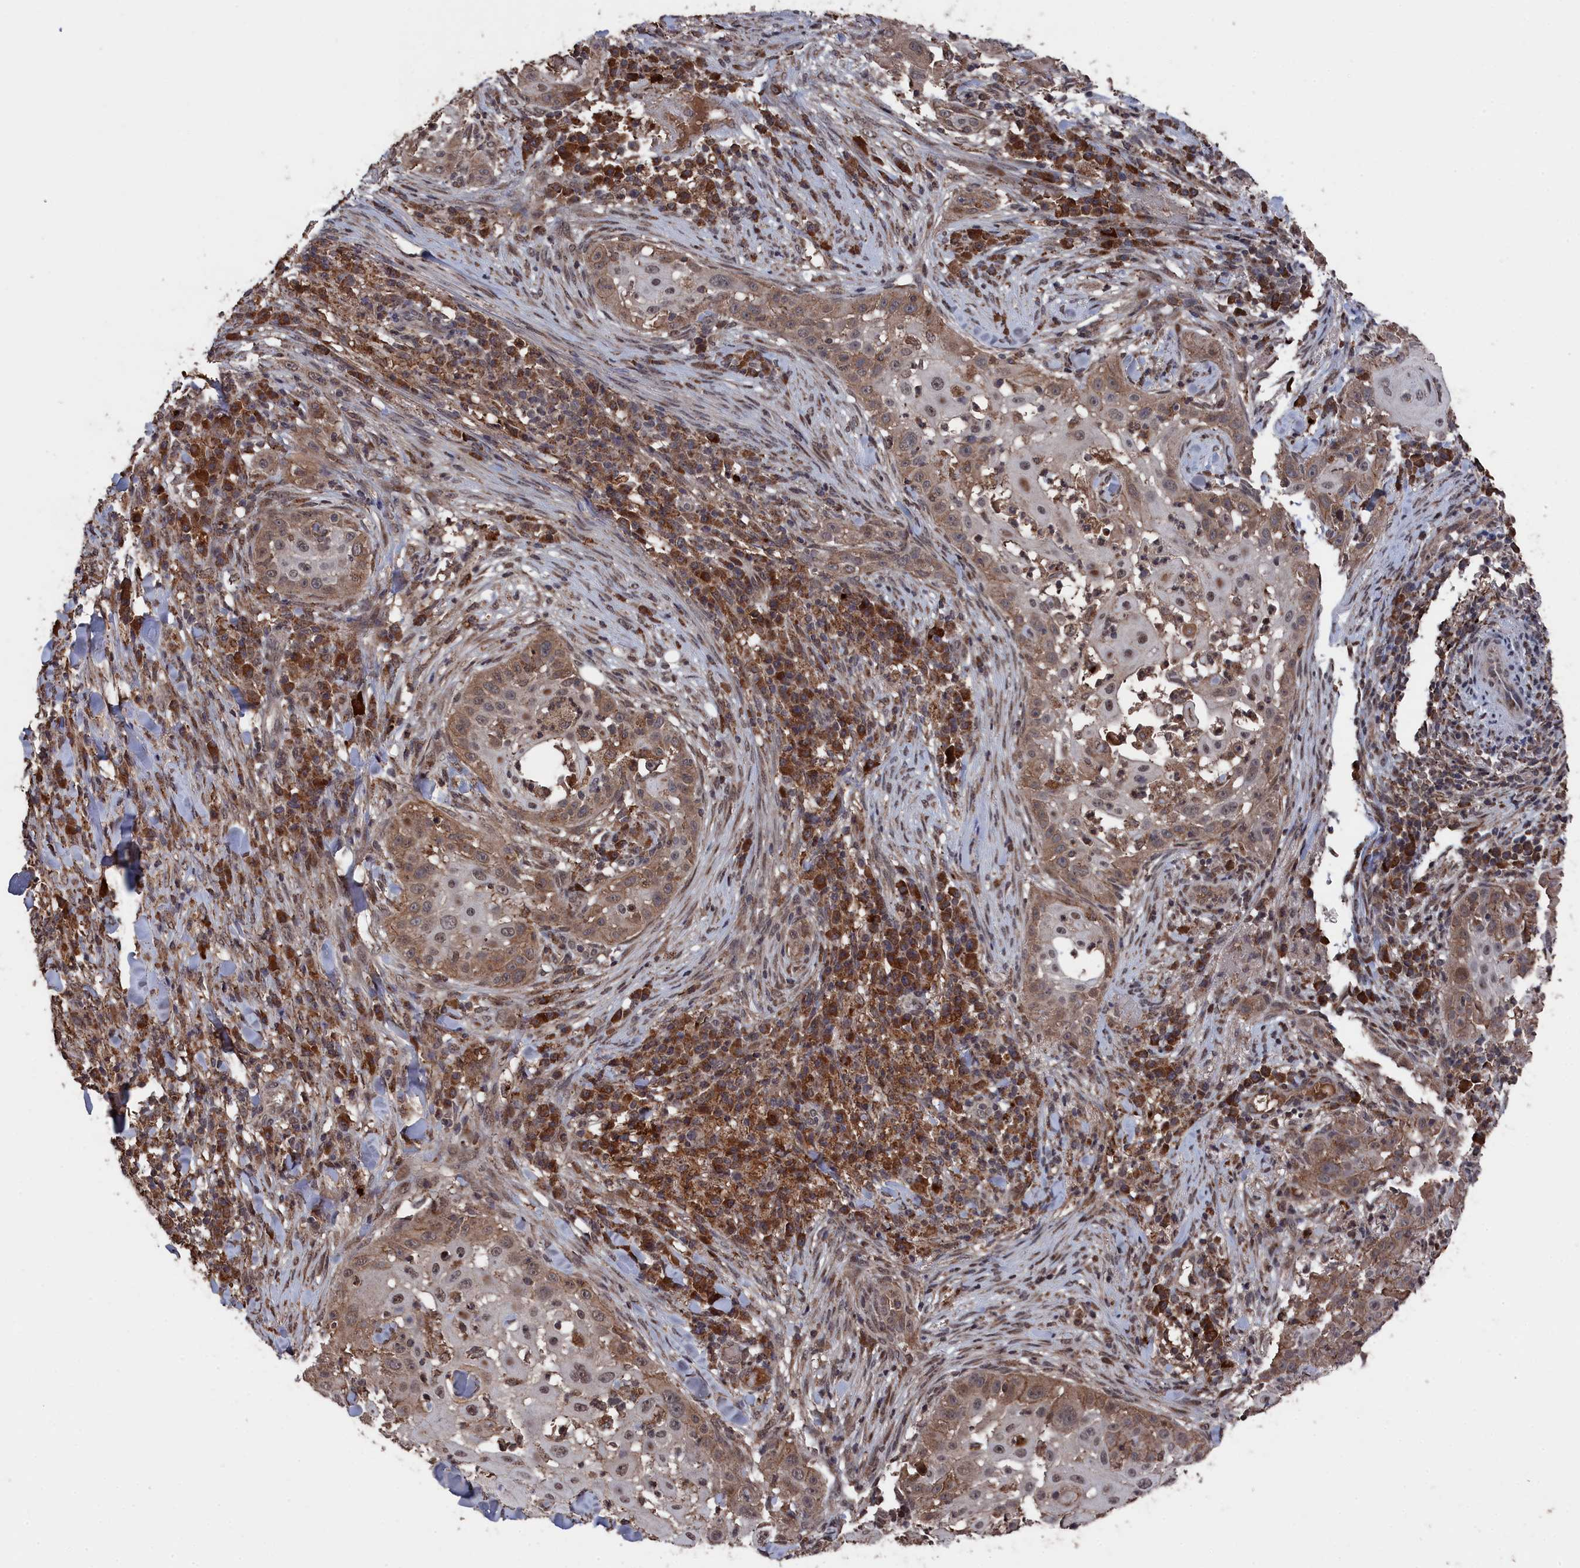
{"staining": {"intensity": "moderate", "quantity": "25%-75%", "location": "cytoplasmic/membranous,nuclear"}, "tissue": "skin cancer", "cell_type": "Tumor cells", "image_type": "cancer", "snomed": [{"axis": "morphology", "description": "Squamous cell carcinoma, NOS"}, {"axis": "topography", "description": "Skin"}], "caption": "Skin cancer (squamous cell carcinoma) stained with a protein marker reveals moderate staining in tumor cells.", "gene": "CEACAM21", "patient": {"sex": "female", "age": 44}}